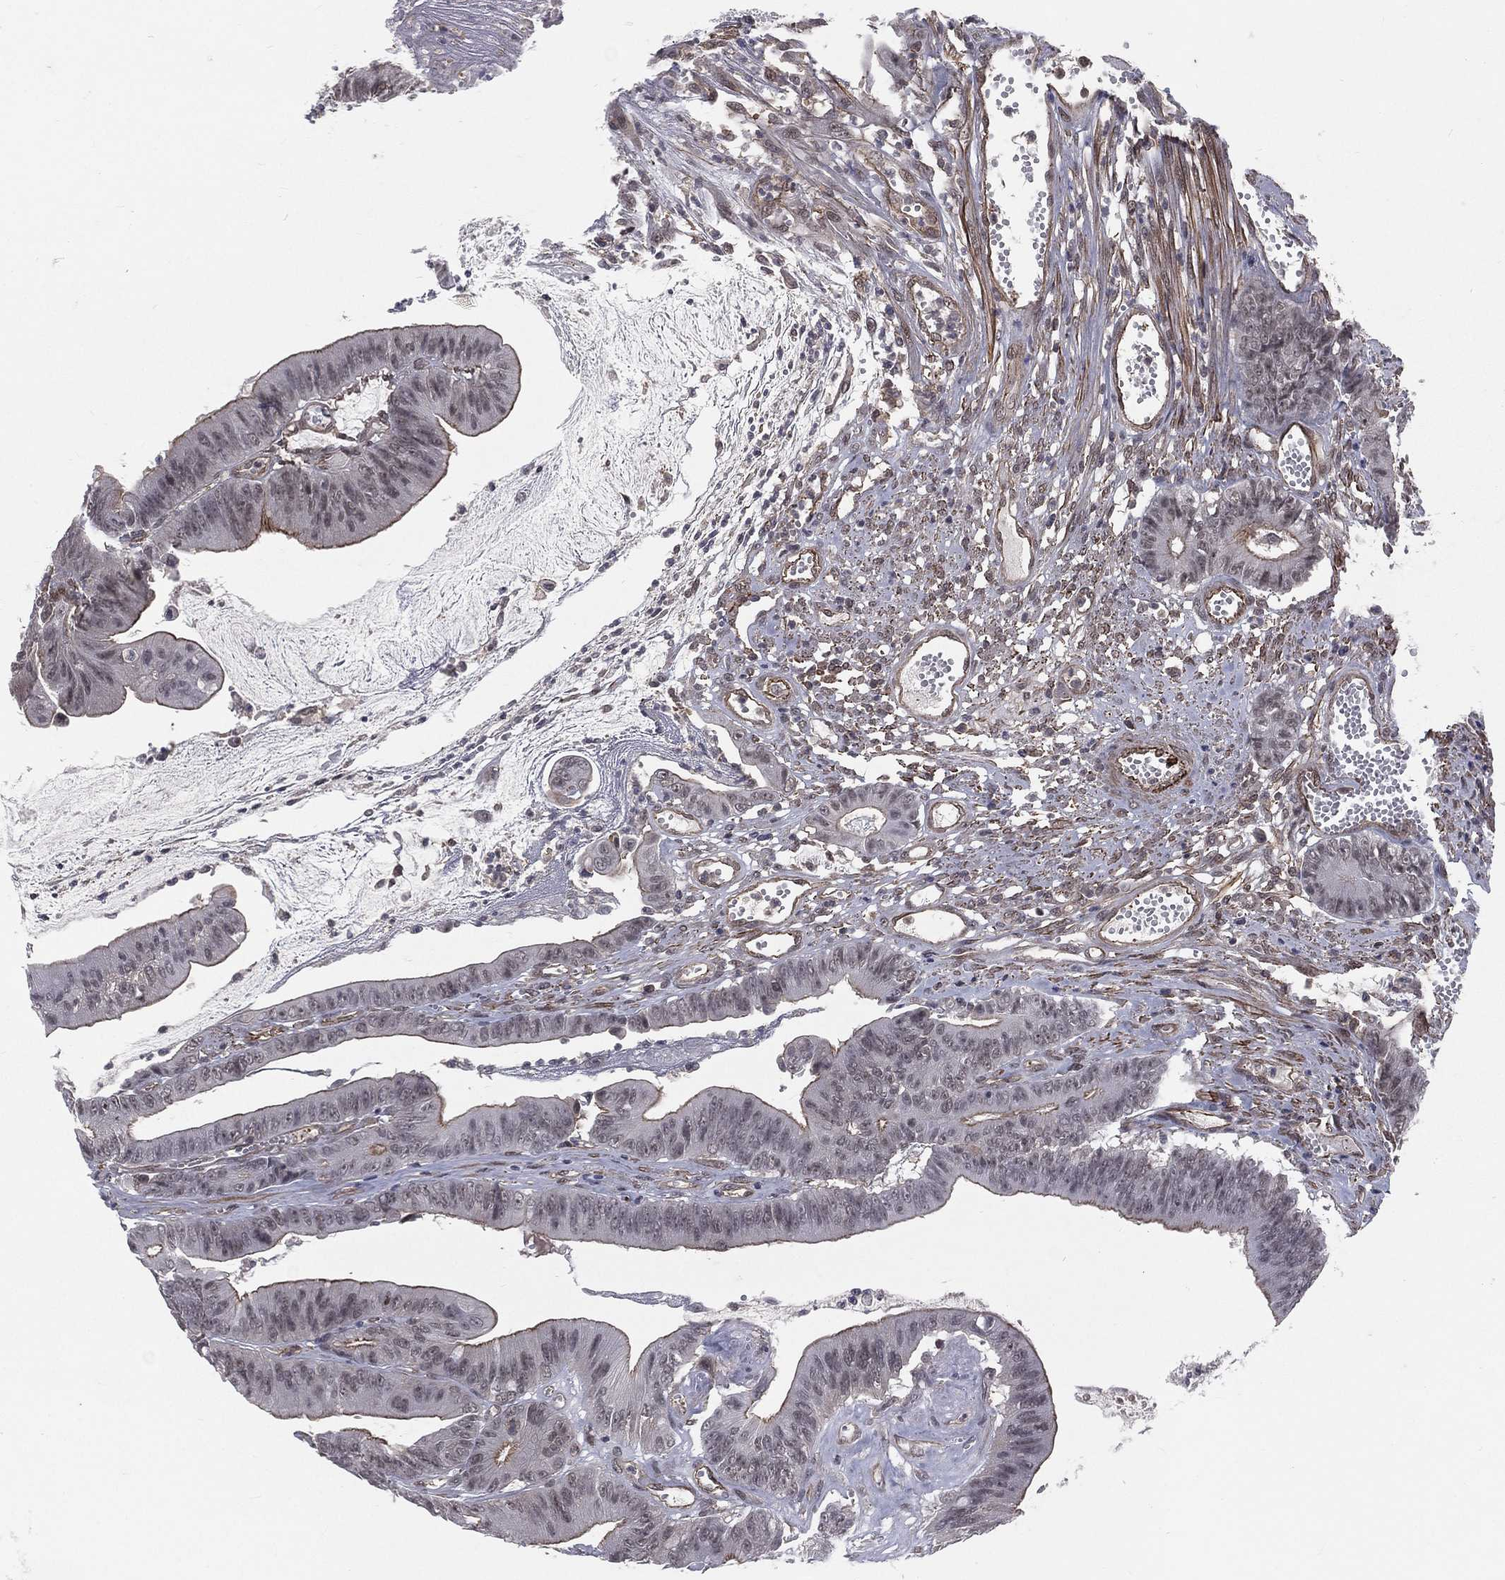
{"staining": {"intensity": "moderate", "quantity": "<25%", "location": "cytoplasmic/membranous"}, "tissue": "colorectal cancer", "cell_type": "Tumor cells", "image_type": "cancer", "snomed": [{"axis": "morphology", "description": "Adenocarcinoma, NOS"}, {"axis": "topography", "description": "Colon"}], "caption": "High-power microscopy captured an immunohistochemistry histopathology image of colorectal cancer (adenocarcinoma), revealing moderate cytoplasmic/membranous positivity in about <25% of tumor cells.", "gene": "MORC2", "patient": {"sex": "female", "age": 69}}